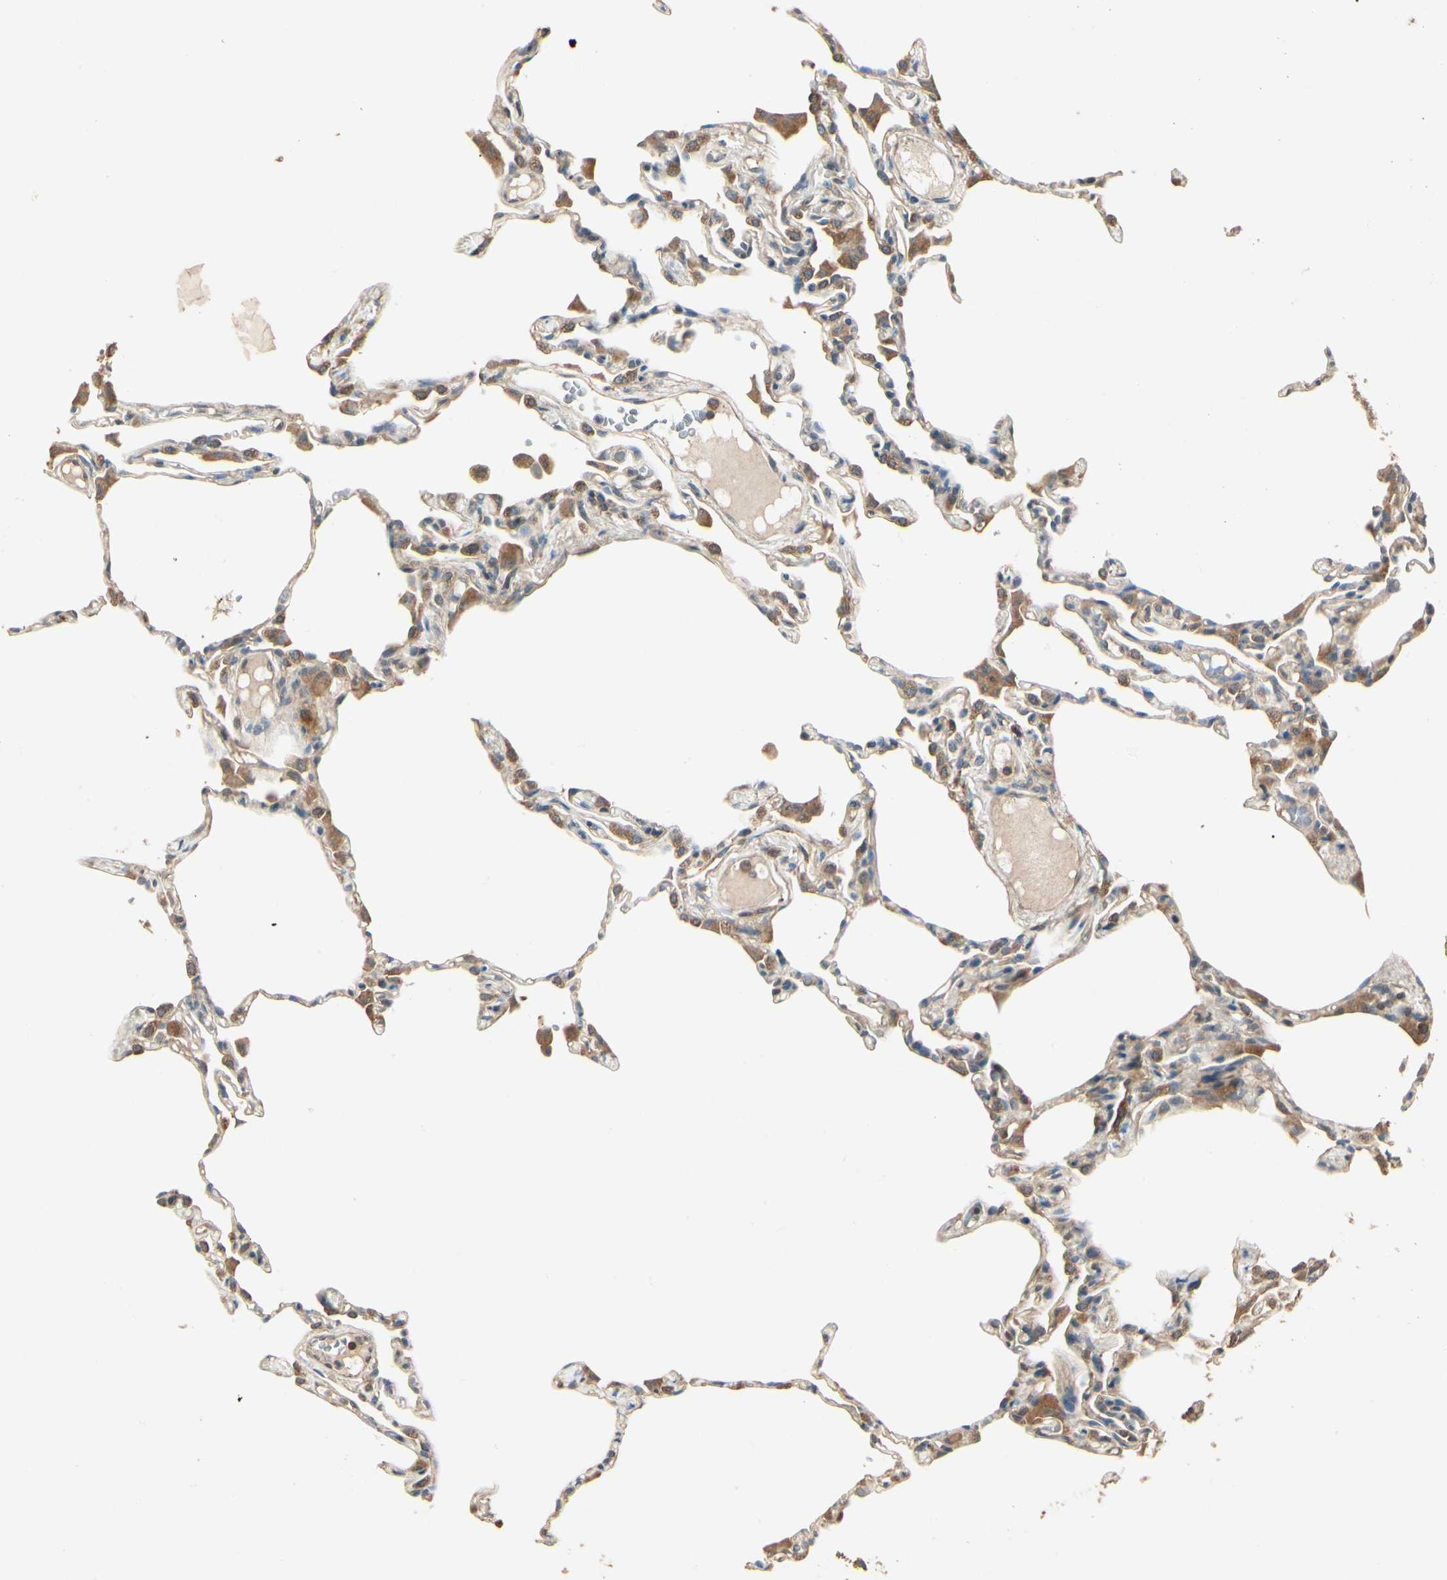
{"staining": {"intensity": "moderate", "quantity": "25%-75%", "location": "cytoplasmic/membranous"}, "tissue": "lung", "cell_type": "Alveolar cells", "image_type": "normal", "snomed": [{"axis": "morphology", "description": "Normal tissue, NOS"}, {"axis": "topography", "description": "Lung"}], "caption": "Human lung stained with a brown dye shows moderate cytoplasmic/membranous positive expression in approximately 25%-75% of alveolar cells.", "gene": "CCT7", "patient": {"sex": "female", "age": 49}}